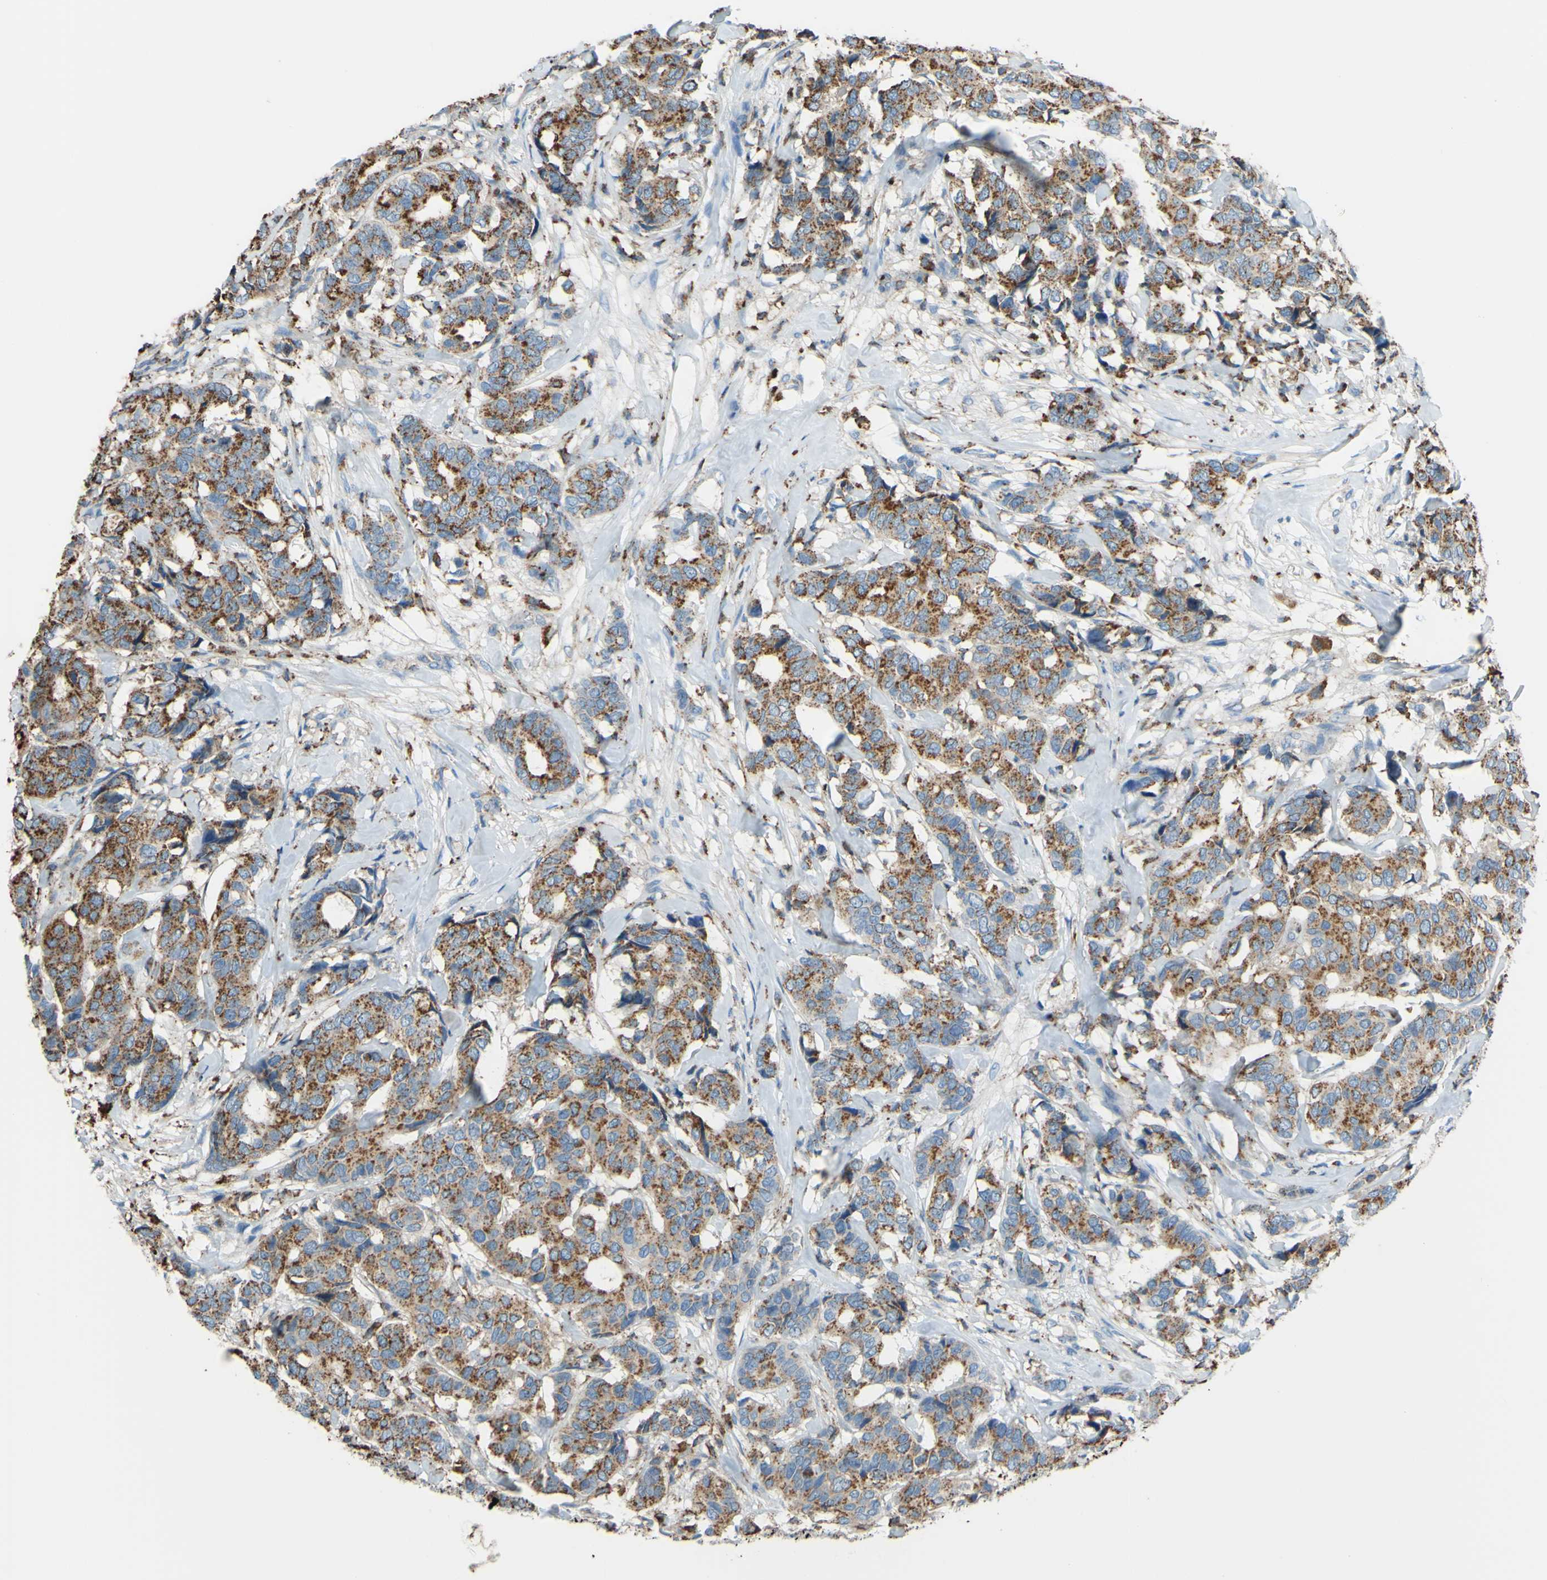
{"staining": {"intensity": "strong", "quantity": ">75%", "location": "cytoplasmic/membranous"}, "tissue": "breast cancer", "cell_type": "Tumor cells", "image_type": "cancer", "snomed": [{"axis": "morphology", "description": "Duct carcinoma"}, {"axis": "topography", "description": "Breast"}], "caption": "A photomicrograph of human breast cancer (infiltrating ductal carcinoma) stained for a protein shows strong cytoplasmic/membranous brown staining in tumor cells.", "gene": "CTSD", "patient": {"sex": "female", "age": 87}}